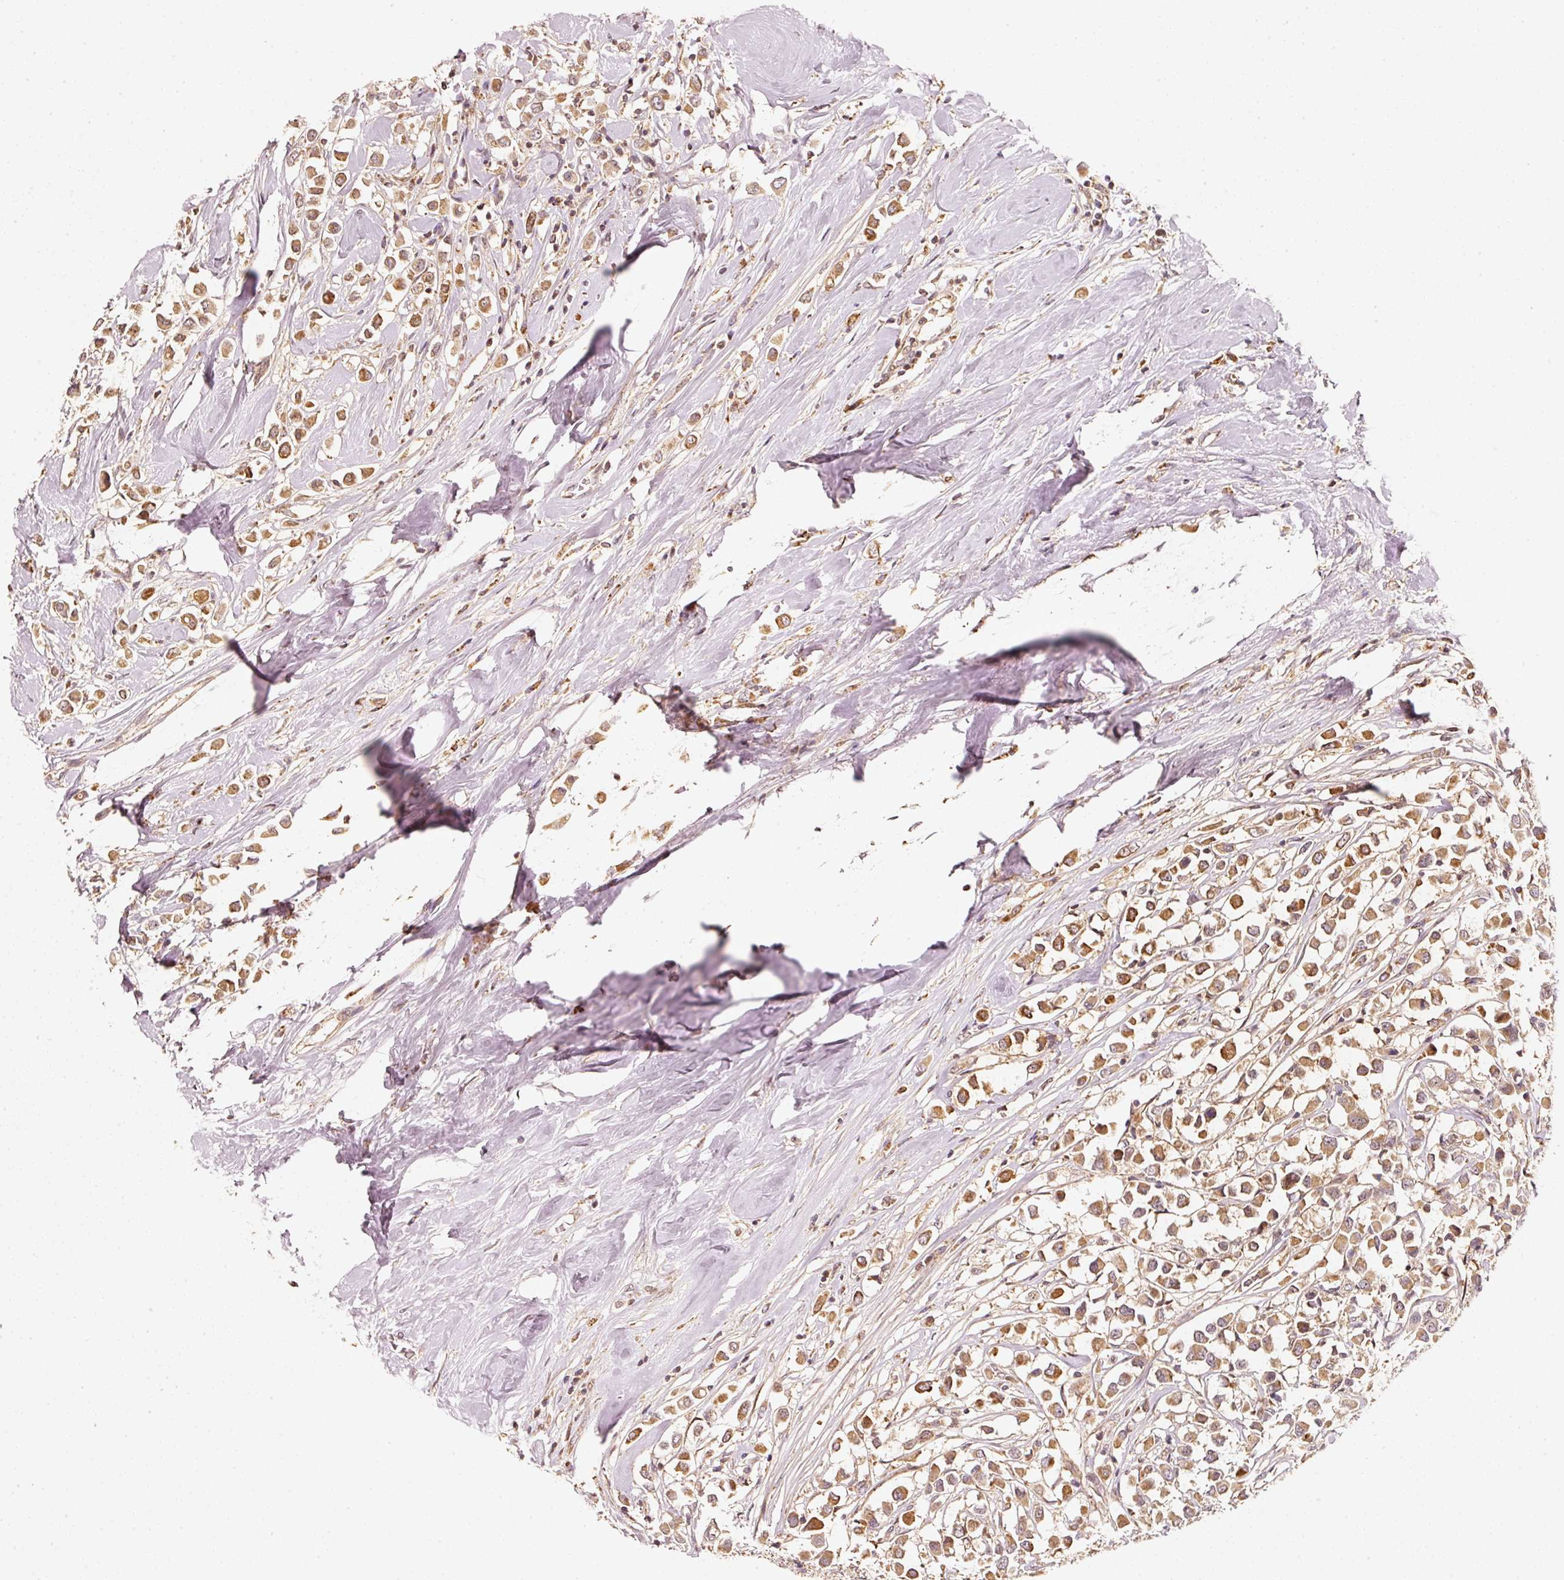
{"staining": {"intensity": "moderate", "quantity": ">75%", "location": "cytoplasmic/membranous"}, "tissue": "breast cancer", "cell_type": "Tumor cells", "image_type": "cancer", "snomed": [{"axis": "morphology", "description": "Duct carcinoma"}, {"axis": "topography", "description": "Breast"}], "caption": "IHC (DAB) staining of breast invasive ductal carcinoma reveals moderate cytoplasmic/membranous protein positivity in about >75% of tumor cells.", "gene": "RAB35", "patient": {"sex": "female", "age": 61}}